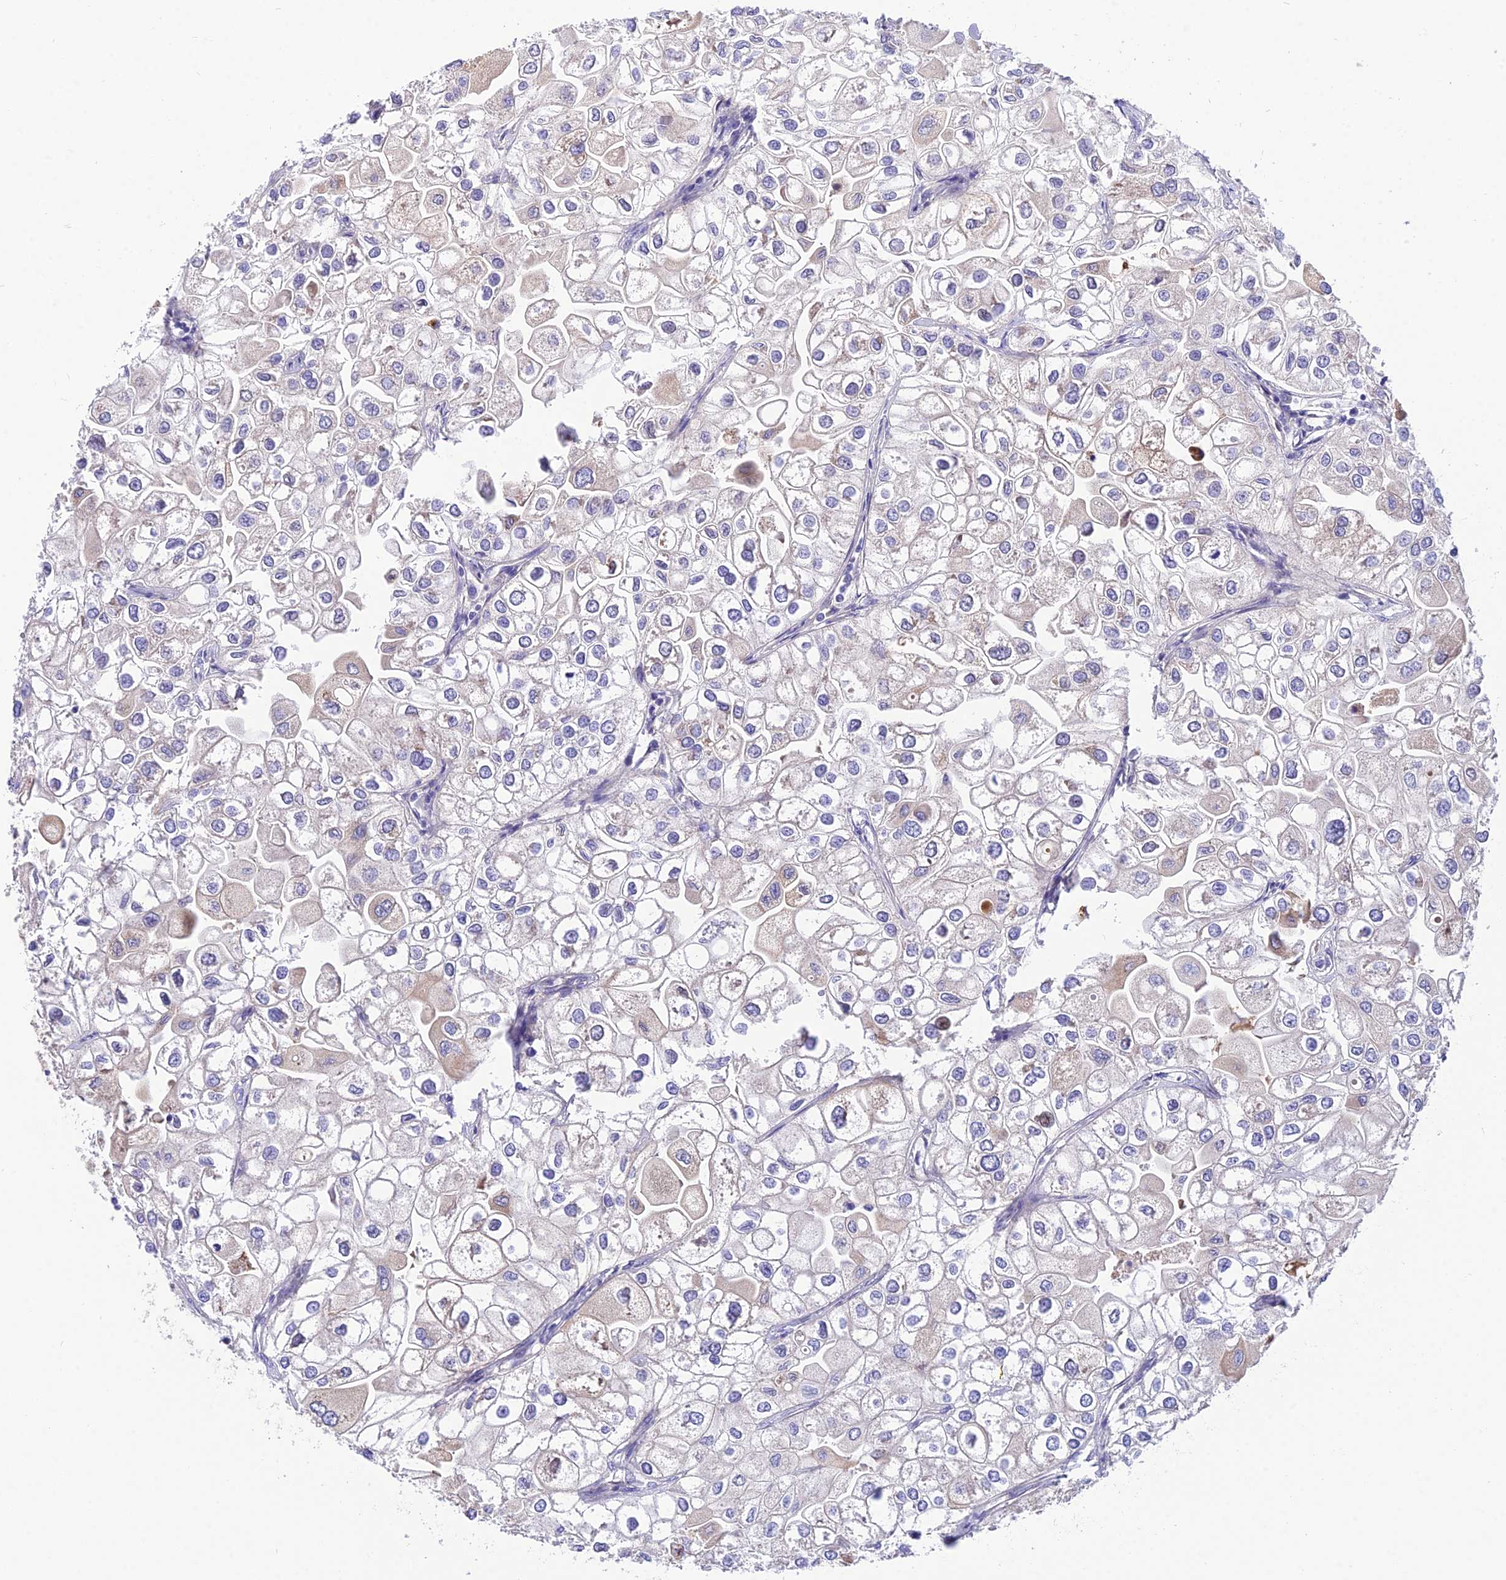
{"staining": {"intensity": "negative", "quantity": "none", "location": "none"}, "tissue": "urothelial cancer", "cell_type": "Tumor cells", "image_type": "cancer", "snomed": [{"axis": "morphology", "description": "Urothelial carcinoma, High grade"}, {"axis": "topography", "description": "Urinary bladder"}], "caption": "An image of human urothelial carcinoma (high-grade) is negative for staining in tumor cells.", "gene": "TRIM43B", "patient": {"sex": "male", "age": 64}}